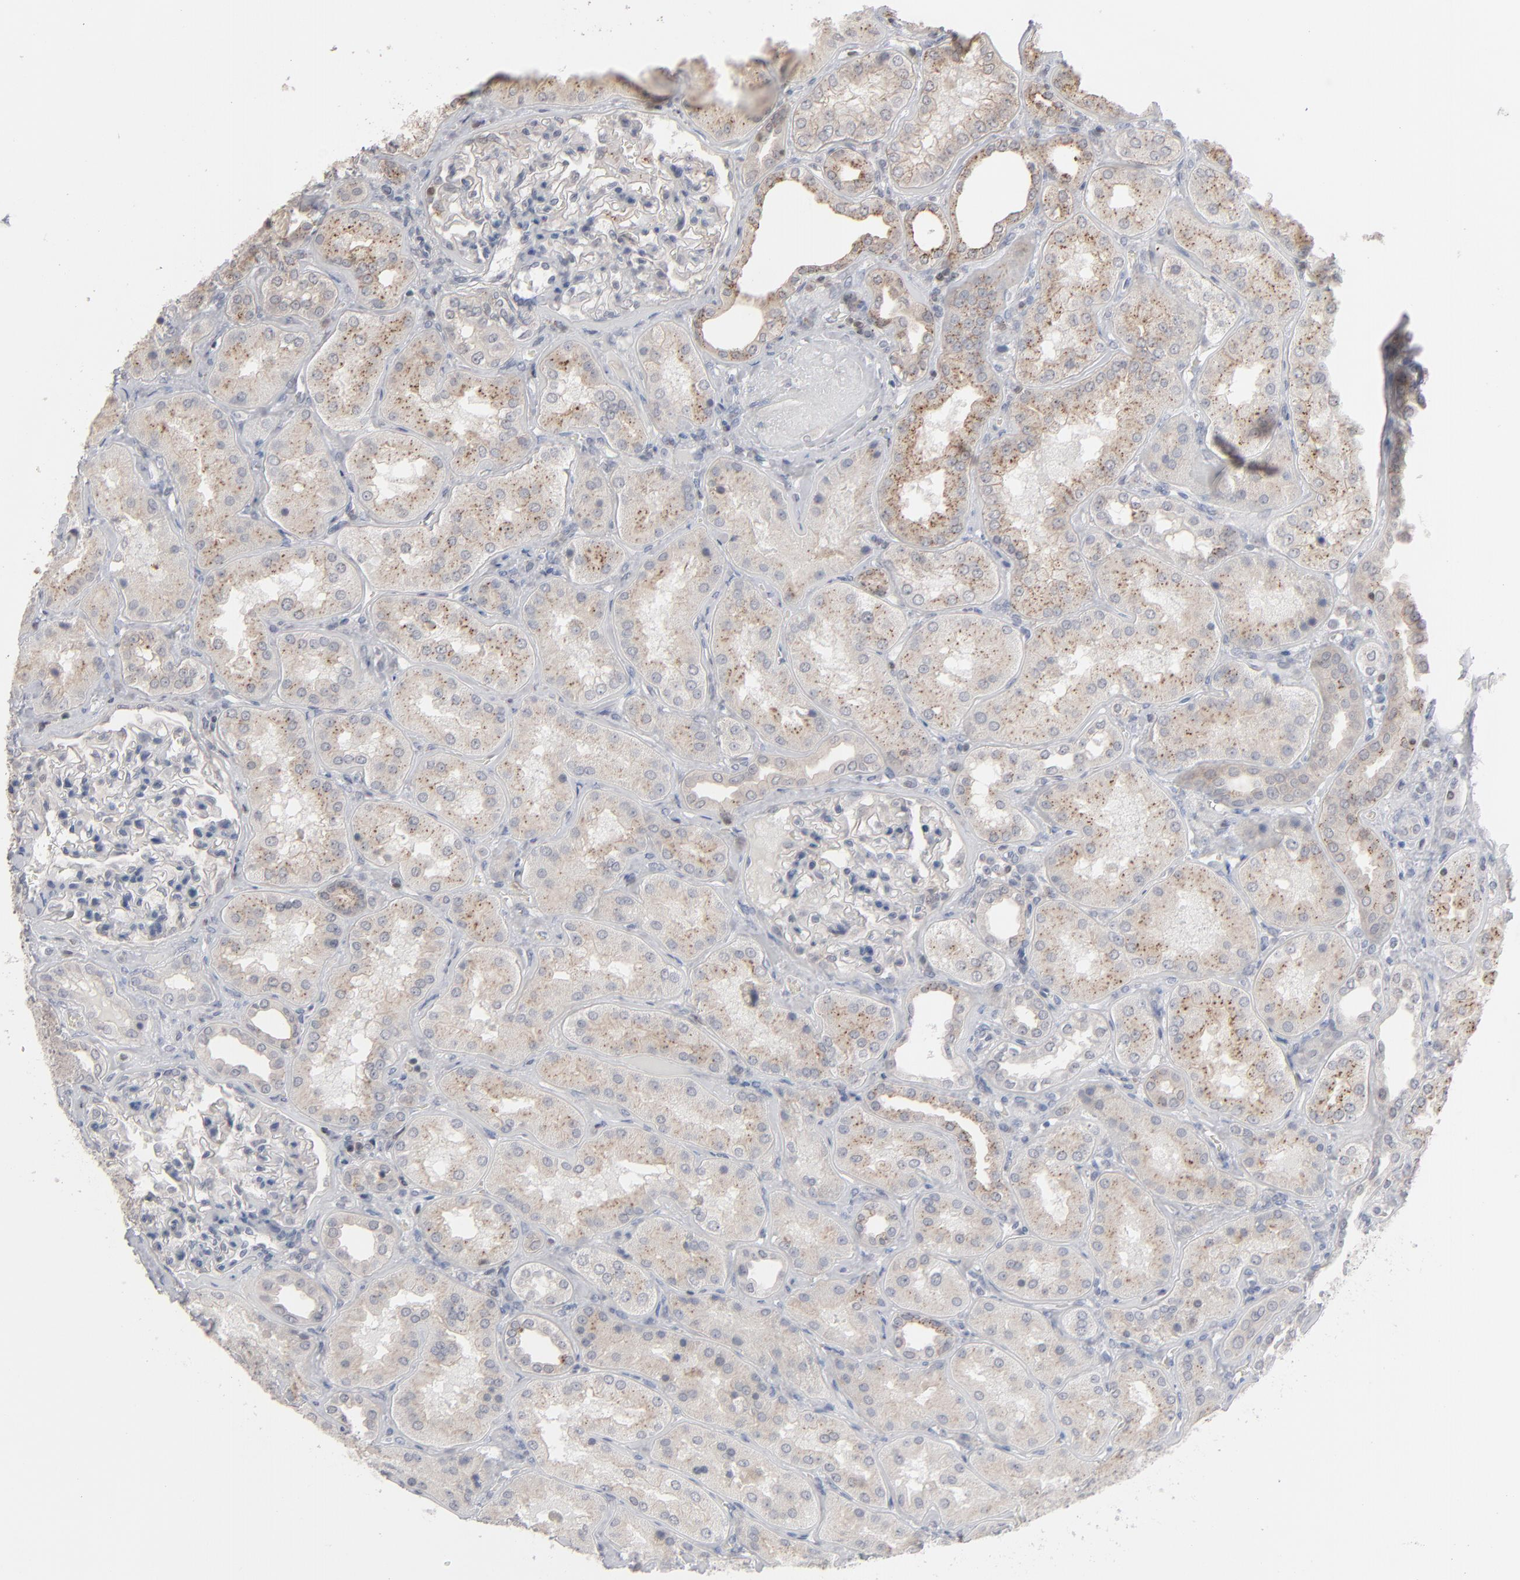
{"staining": {"intensity": "weak", "quantity": "25%-75%", "location": "cytoplasmic/membranous"}, "tissue": "kidney", "cell_type": "Cells in glomeruli", "image_type": "normal", "snomed": [{"axis": "morphology", "description": "Normal tissue, NOS"}, {"axis": "topography", "description": "Kidney"}], "caption": "Cells in glomeruli exhibit low levels of weak cytoplasmic/membranous expression in about 25%-75% of cells in normal kidney.", "gene": "STAT4", "patient": {"sex": "female", "age": 56}}